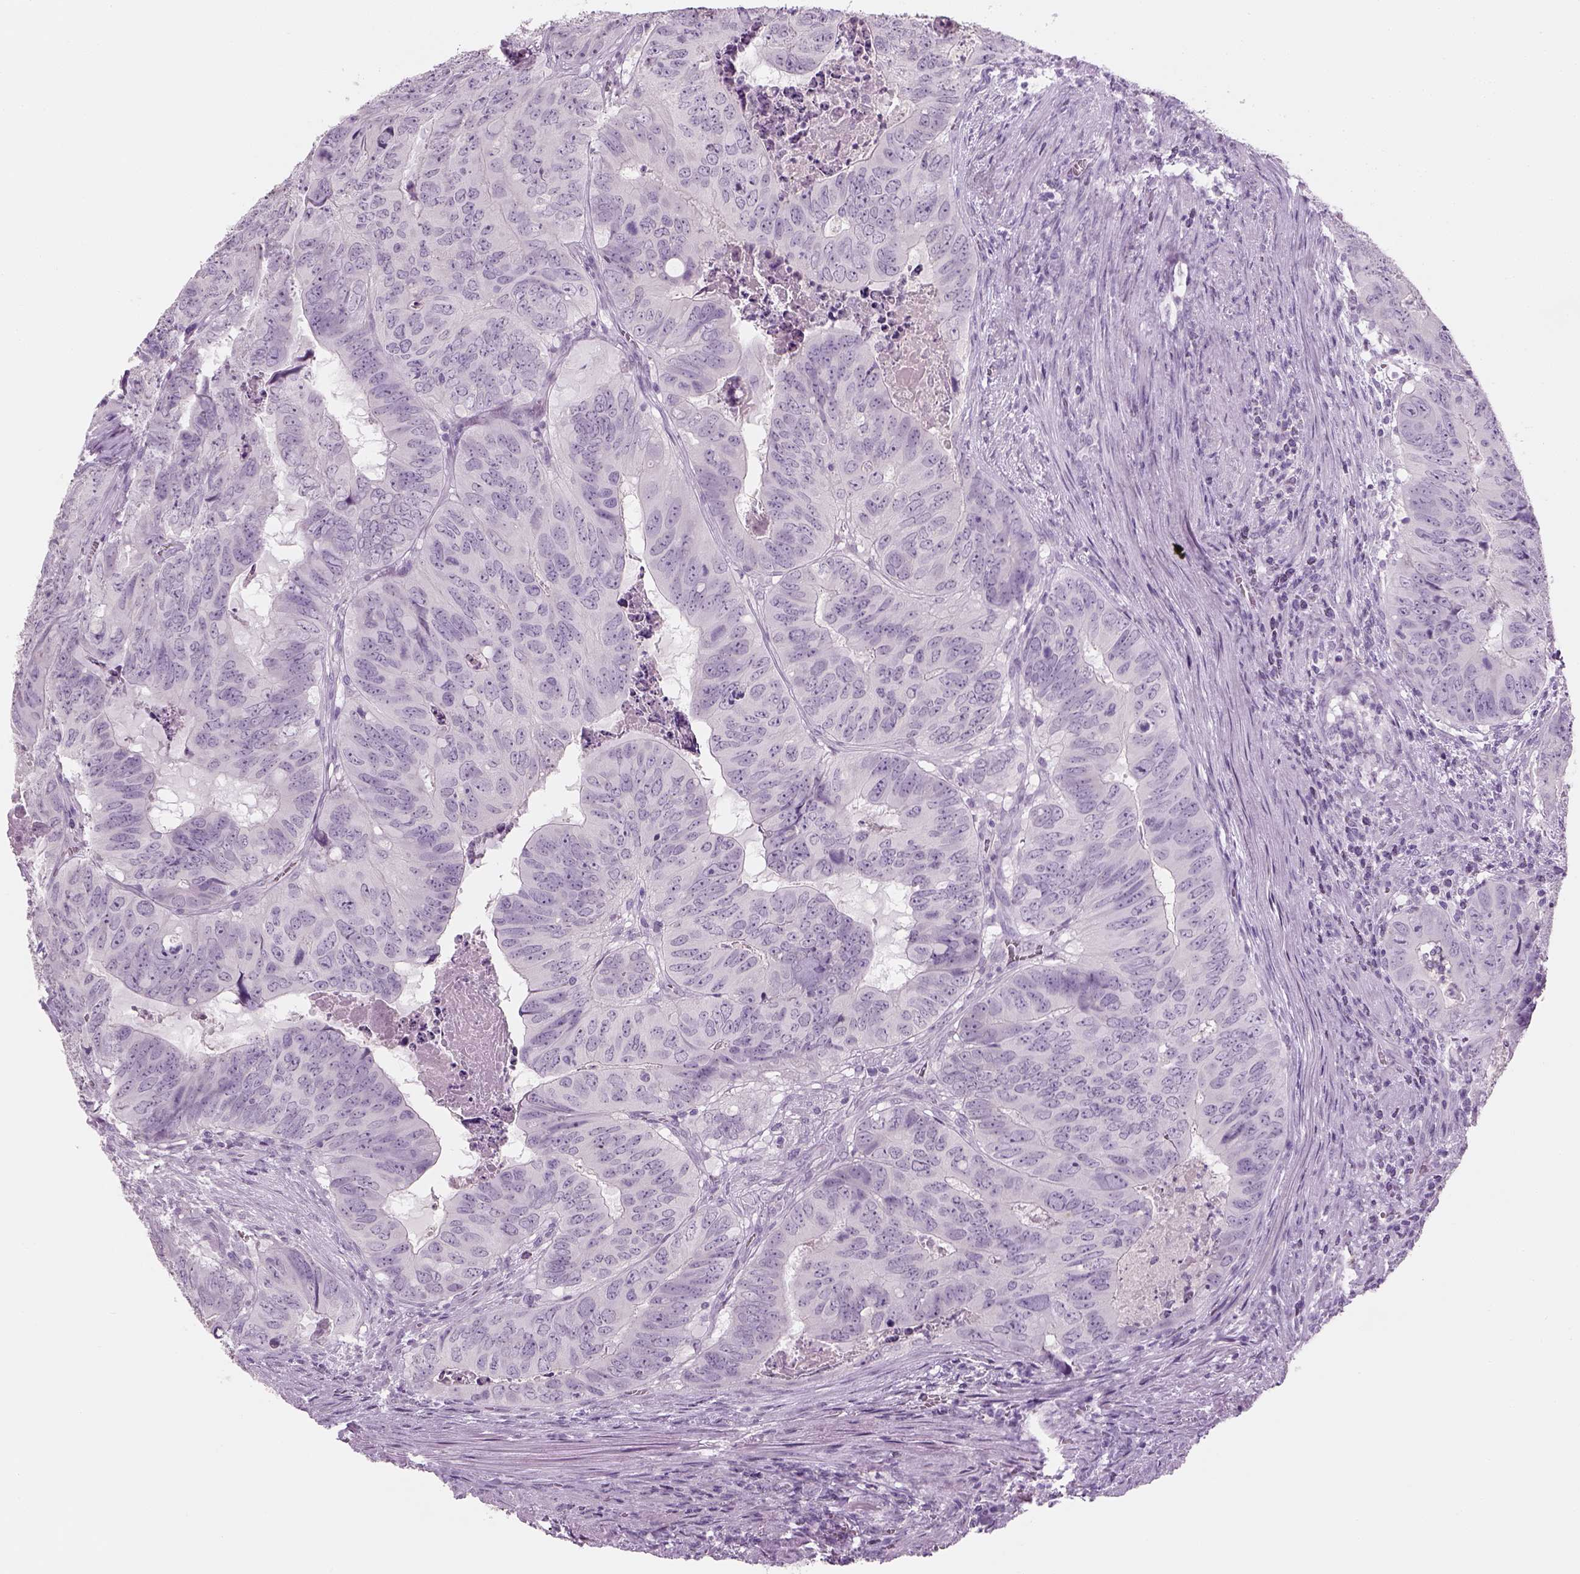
{"staining": {"intensity": "negative", "quantity": "none", "location": "none"}, "tissue": "colorectal cancer", "cell_type": "Tumor cells", "image_type": "cancer", "snomed": [{"axis": "morphology", "description": "Adenocarcinoma, NOS"}, {"axis": "topography", "description": "Colon"}], "caption": "An image of human colorectal cancer is negative for staining in tumor cells.", "gene": "TH", "patient": {"sex": "male", "age": 79}}